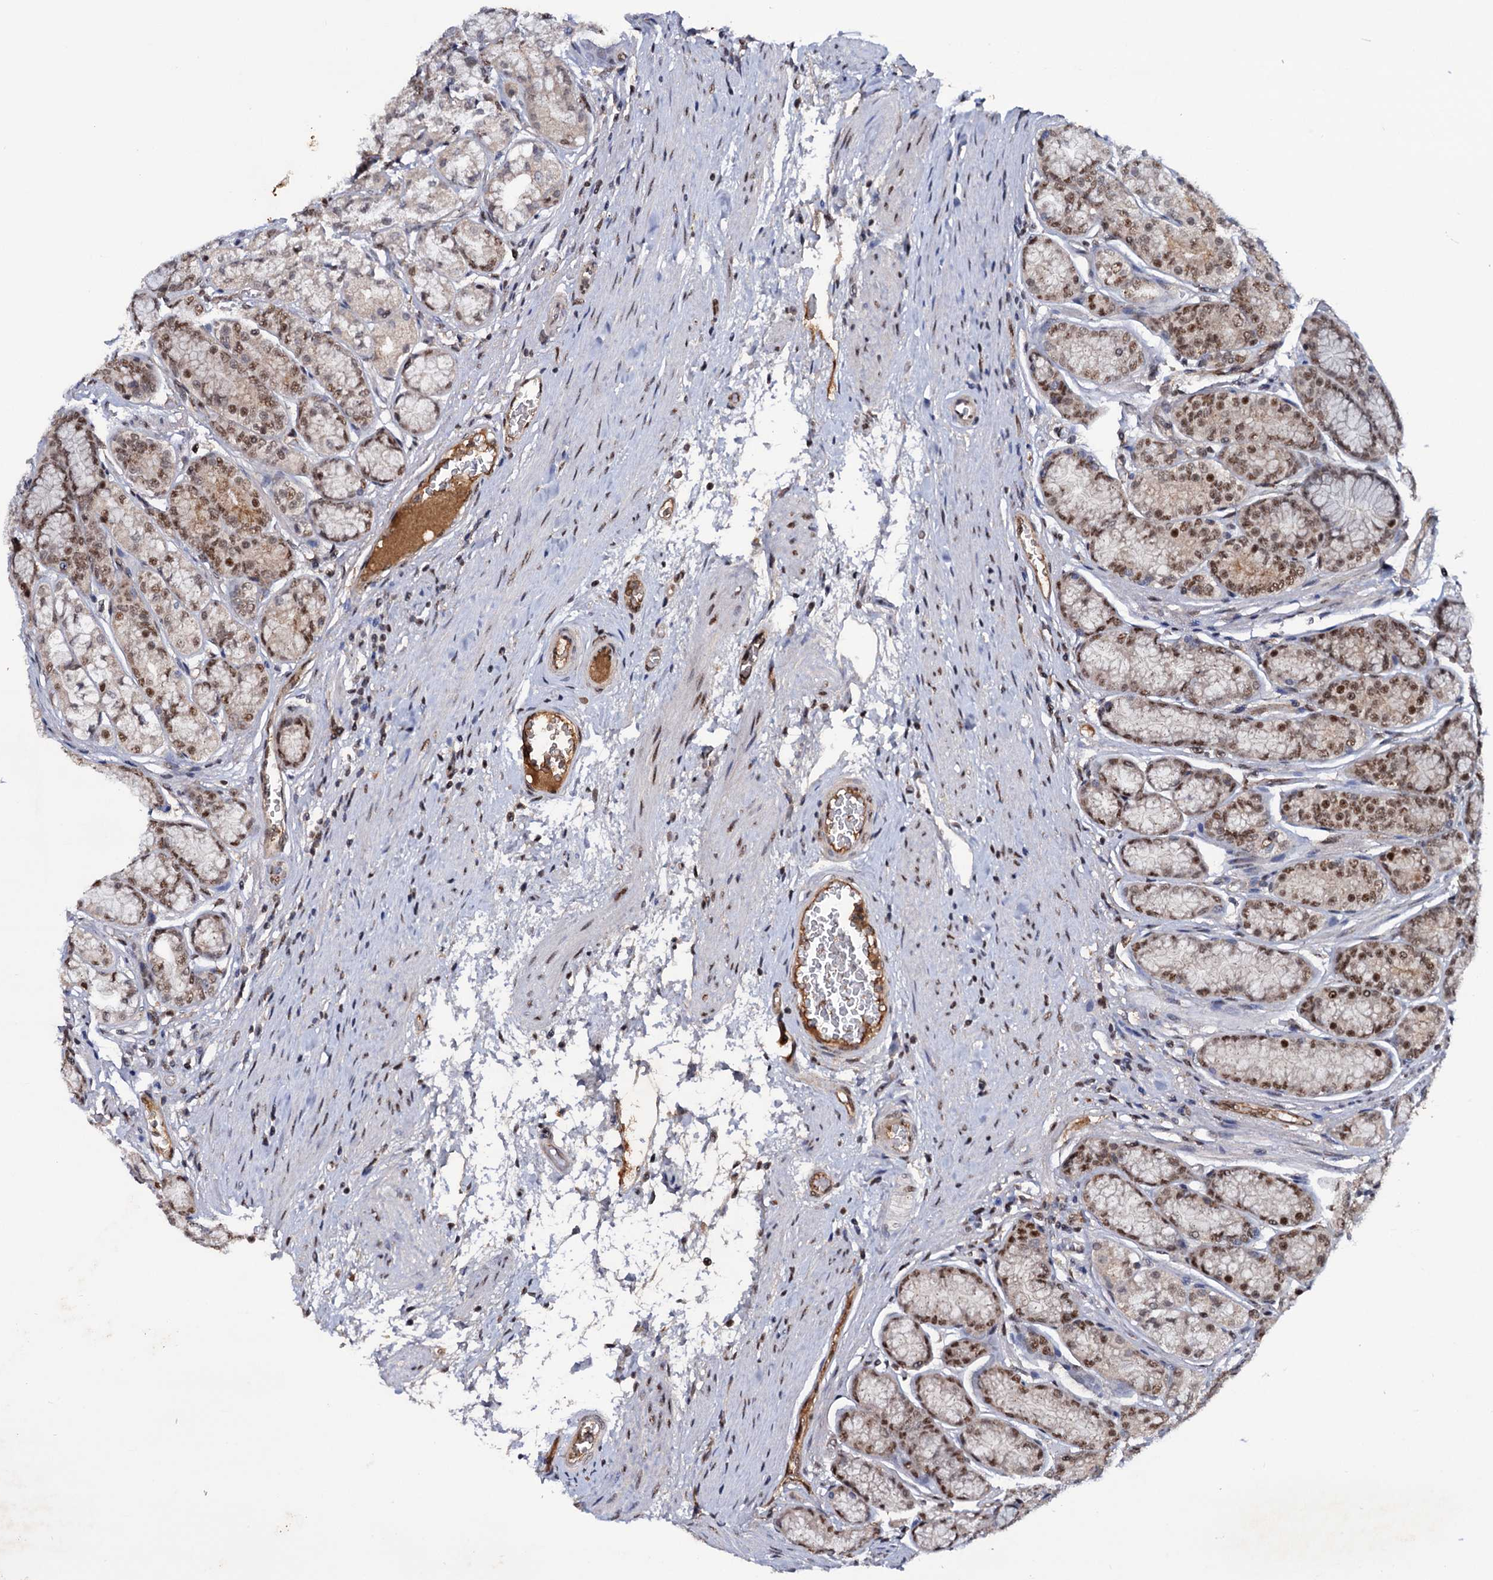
{"staining": {"intensity": "moderate", "quantity": ">75%", "location": "nuclear"}, "tissue": "stomach", "cell_type": "Glandular cells", "image_type": "normal", "snomed": [{"axis": "morphology", "description": "Normal tissue, NOS"}, {"axis": "morphology", "description": "Adenocarcinoma, NOS"}, {"axis": "morphology", "description": "Adenocarcinoma, High grade"}, {"axis": "topography", "description": "Stomach, upper"}, {"axis": "topography", "description": "Stomach"}], "caption": "Protein expression analysis of unremarkable stomach exhibits moderate nuclear staining in about >75% of glandular cells.", "gene": "TBC1D12", "patient": {"sex": "female", "age": 65}}